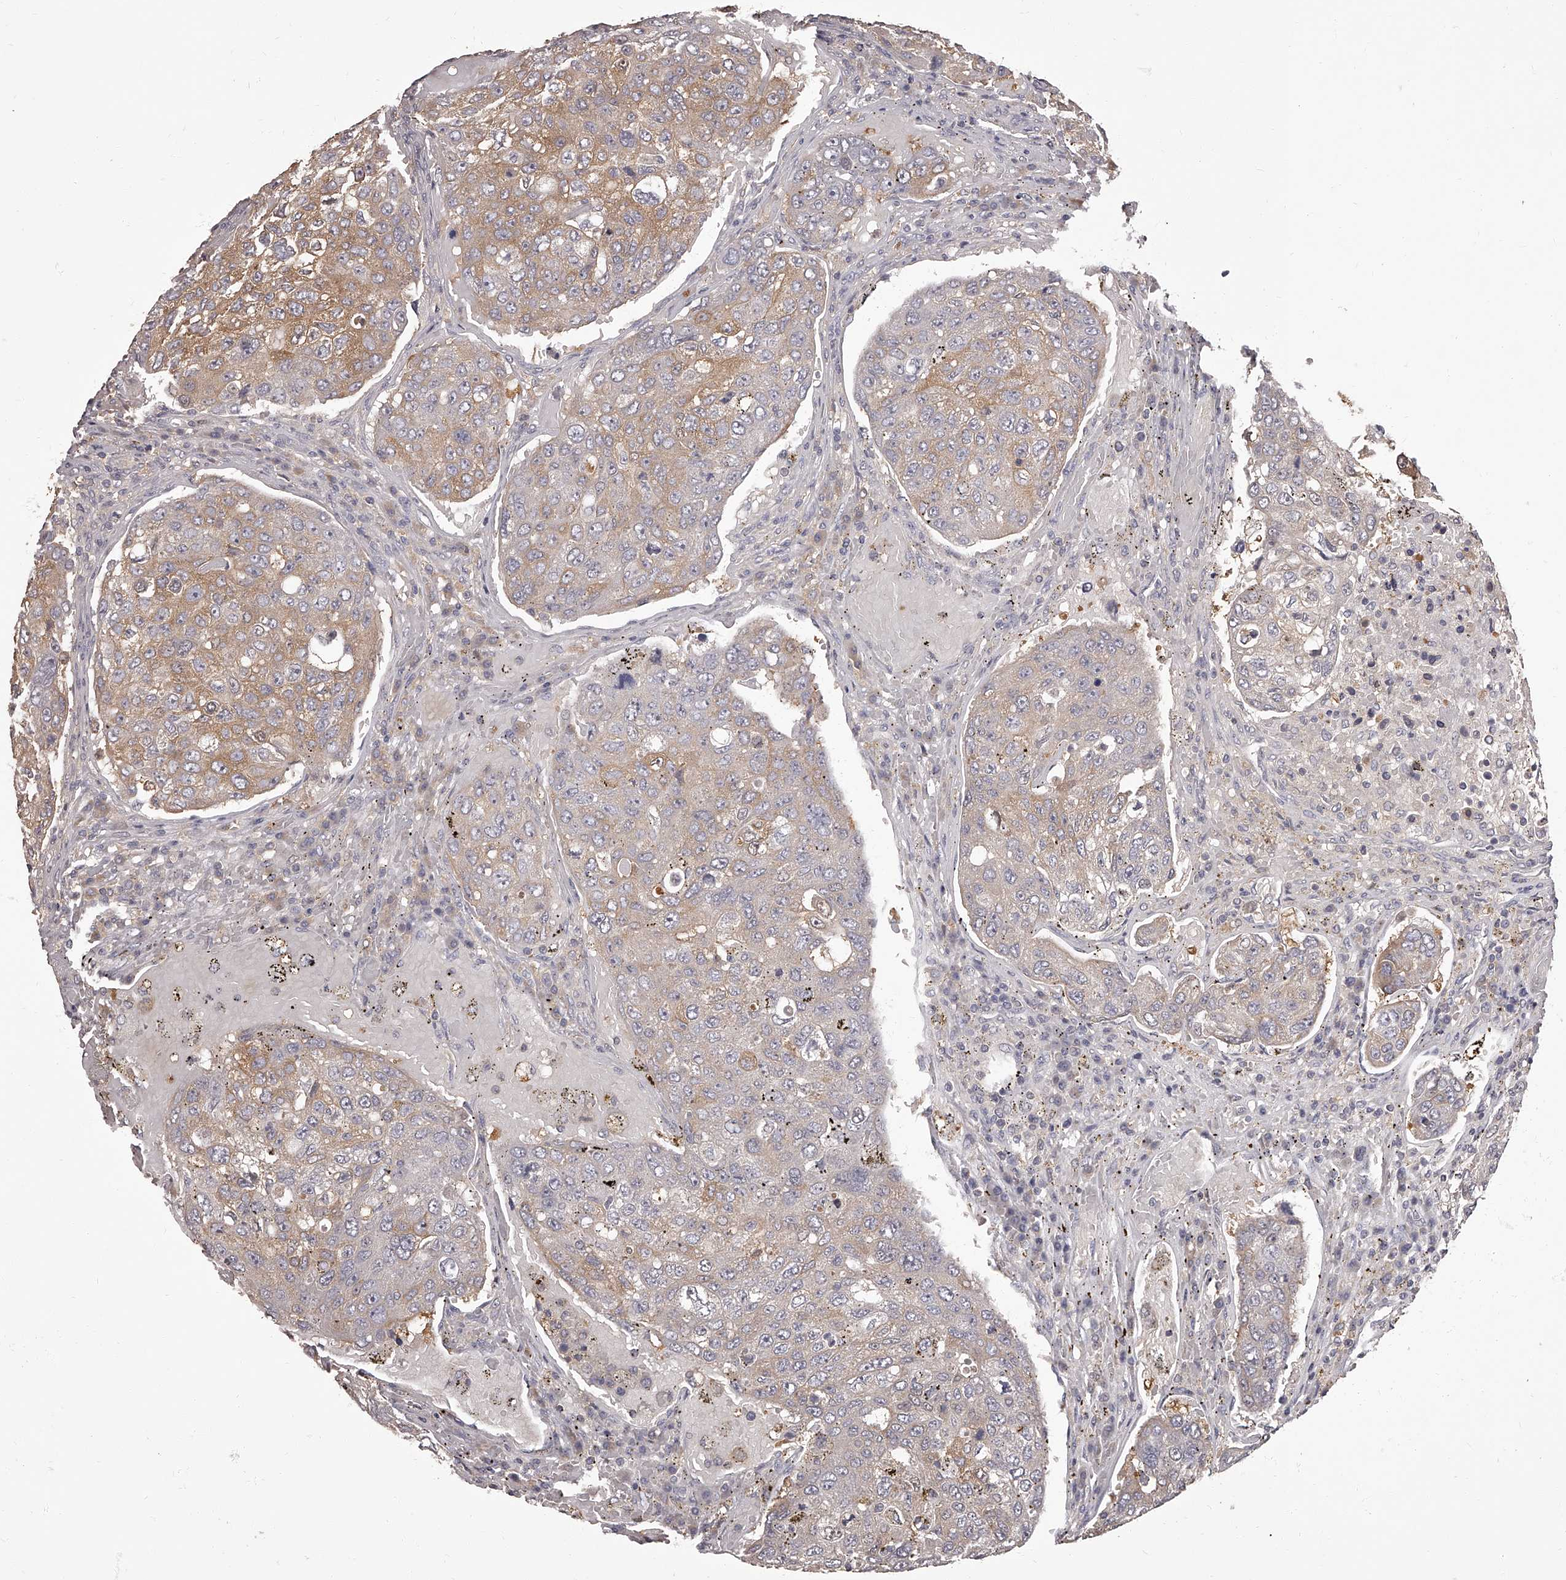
{"staining": {"intensity": "weak", "quantity": "25%-75%", "location": "cytoplasmic/membranous"}, "tissue": "urothelial cancer", "cell_type": "Tumor cells", "image_type": "cancer", "snomed": [{"axis": "morphology", "description": "Urothelial carcinoma, High grade"}, {"axis": "topography", "description": "Lymph node"}, {"axis": "topography", "description": "Urinary bladder"}], "caption": "Urothelial cancer stained with a brown dye exhibits weak cytoplasmic/membranous positive expression in about 25%-75% of tumor cells.", "gene": "APEH", "patient": {"sex": "male", "age": 51}}